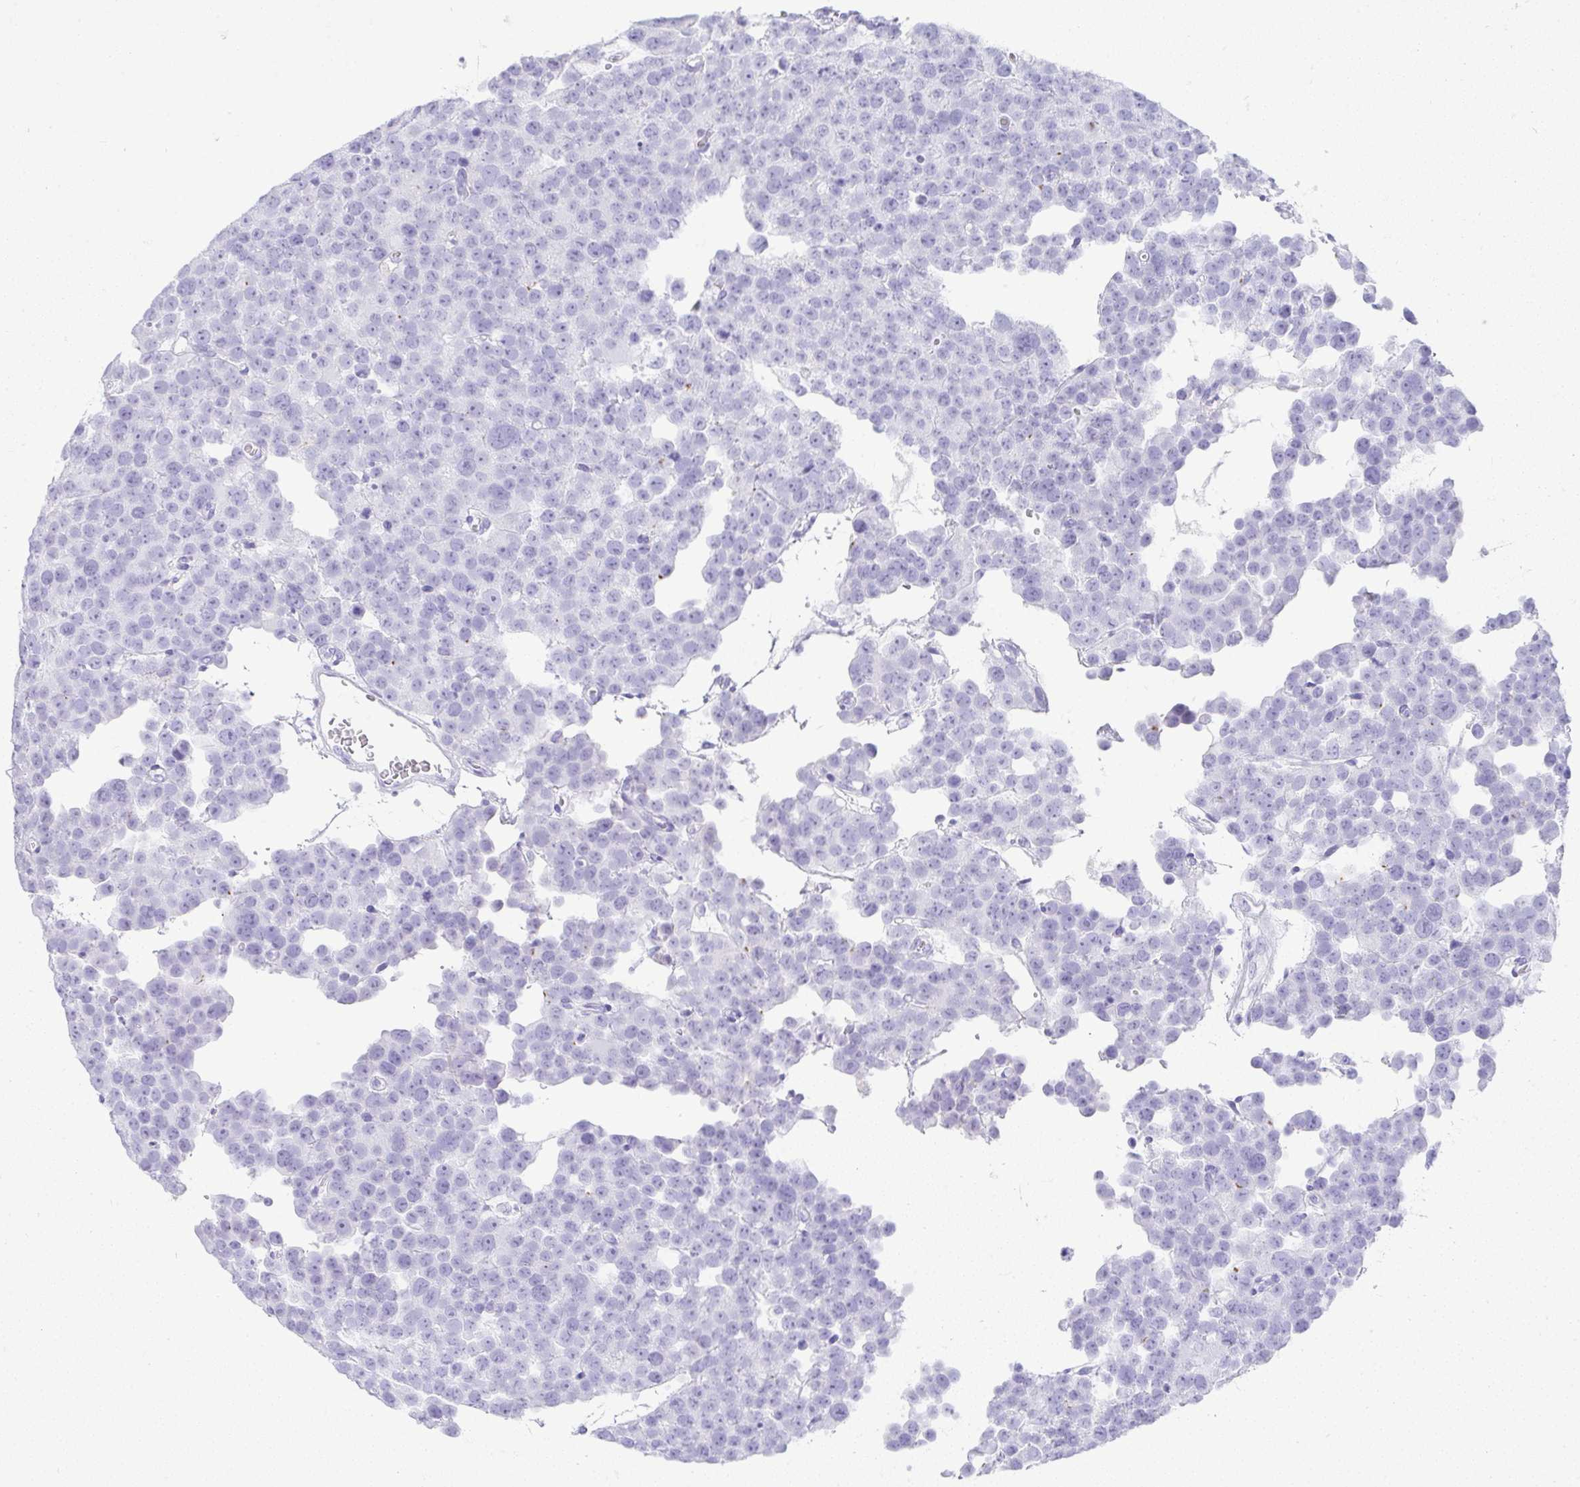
{"staining": {"intensity": "negative", "quantity": "none", "location": "none"}, "tissue": "testis cancer", "cell_type": "Tumor cells", "image_type": "cancer", "snomed": [{"axis": "morphology", "description": "Seminoma, NOS"}, {"axis": "topography", "description": "Testis"}], "caption": "This is a photomicrograph of immunohistochemistry (IHC) staining of testis cancer (seminoma), which shows no staining in tumor cells.", "gene": "CDADC1", "patient": {"sex": "male", "age": 71}}